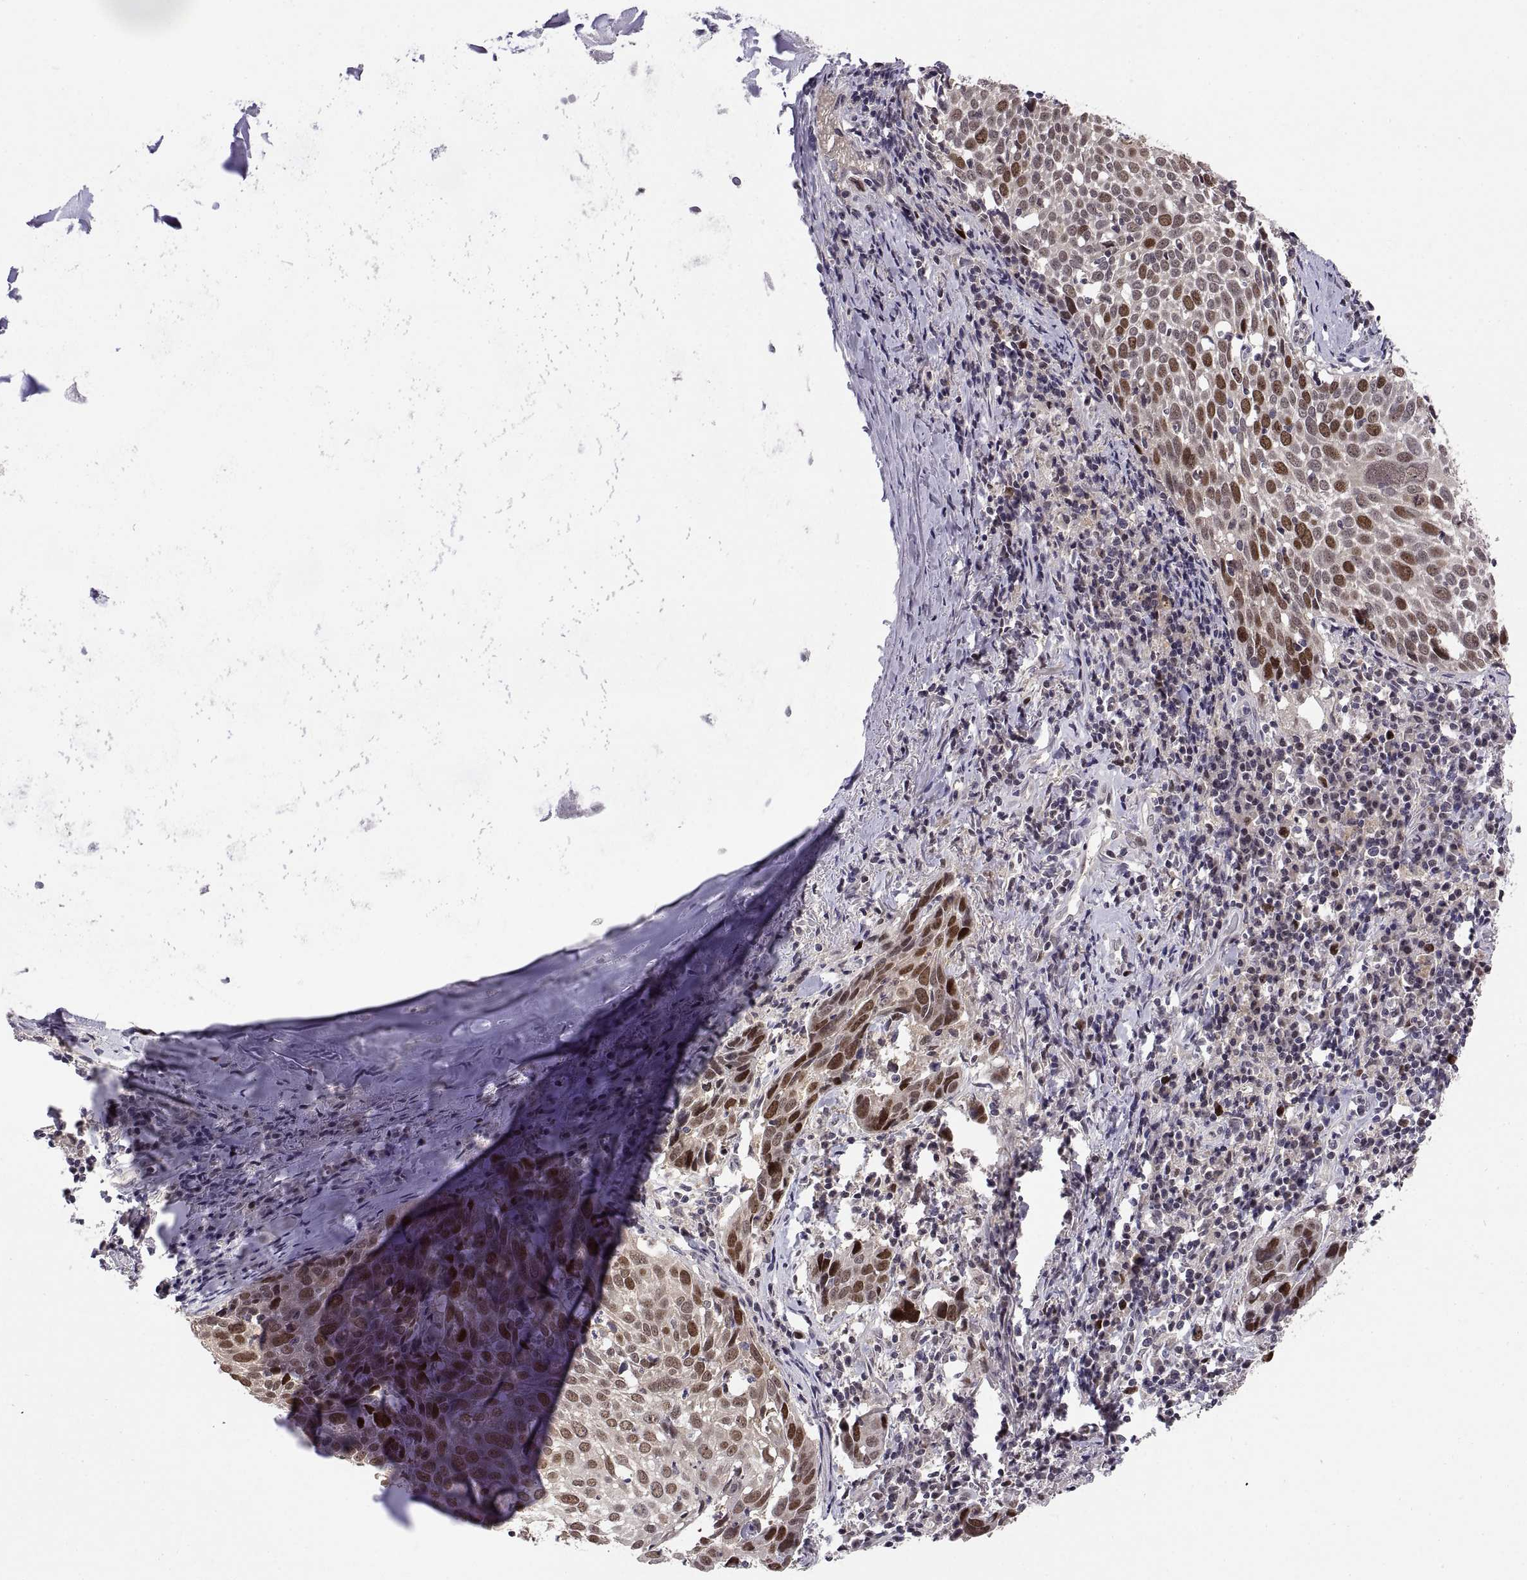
{"staining": {"intensity": "moderate", "quantity": "25%-75%", "location": "nuclear"}, "tissue": "lung cancer", "cell_type": "Tumor cells", "image_type": "cancer", "snomed": [{"axis": "morphology", "description": "Squamous cell carcinoma, NOS"}, {"axis": "topography", "description": "Lung"}], "caption": "Tumor cells reveal medium levels of moderate nuclear positivity in about 25%-75% of cells in human lung cancer. (DAB (3,3'-diaminobenzidine) = brown stain, brightfield microscopy at high magnification).", "gene": "CHFR", "patient": {"sex": "male", "age": 57}}